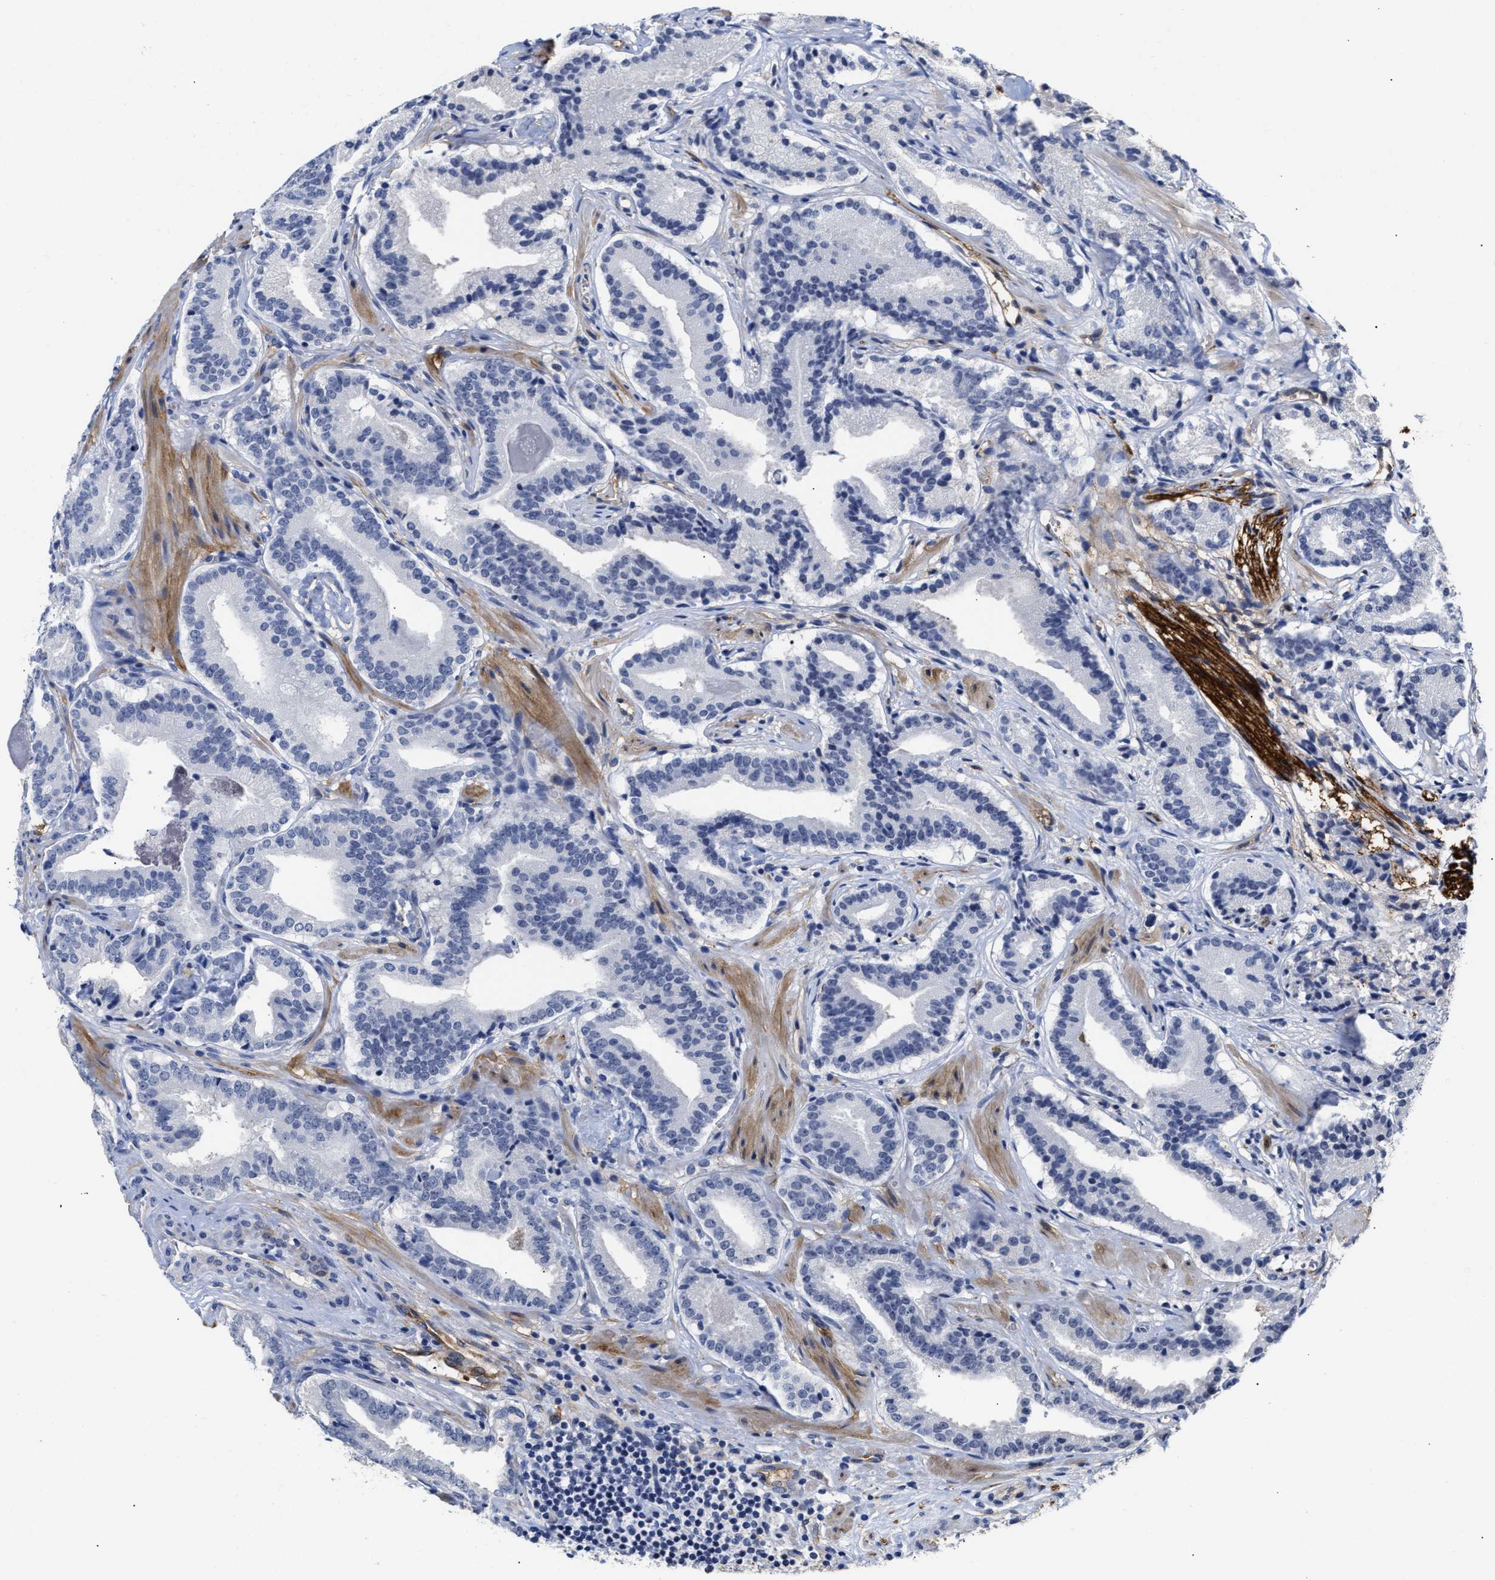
{"staining": {"intensity": "negative", "quantity": "none", "location": "none"}, "tissue": "prostate cancer", "cell_type": "Tumor cells", "image_type": "cancer", "snomed": [{"axis": "morphology", "description": "Adenocarcinoma, Low grade"}, {"axis": "topography", "description": "Prostate"}], "caption": "This is an immunohistochemistry micrograph of adenocarcinoma (low-grade) (prostate). There is no positivity in tumor cells.", "gene": "AHNAK2", "patient": {"sex": "male", "age": 51}}